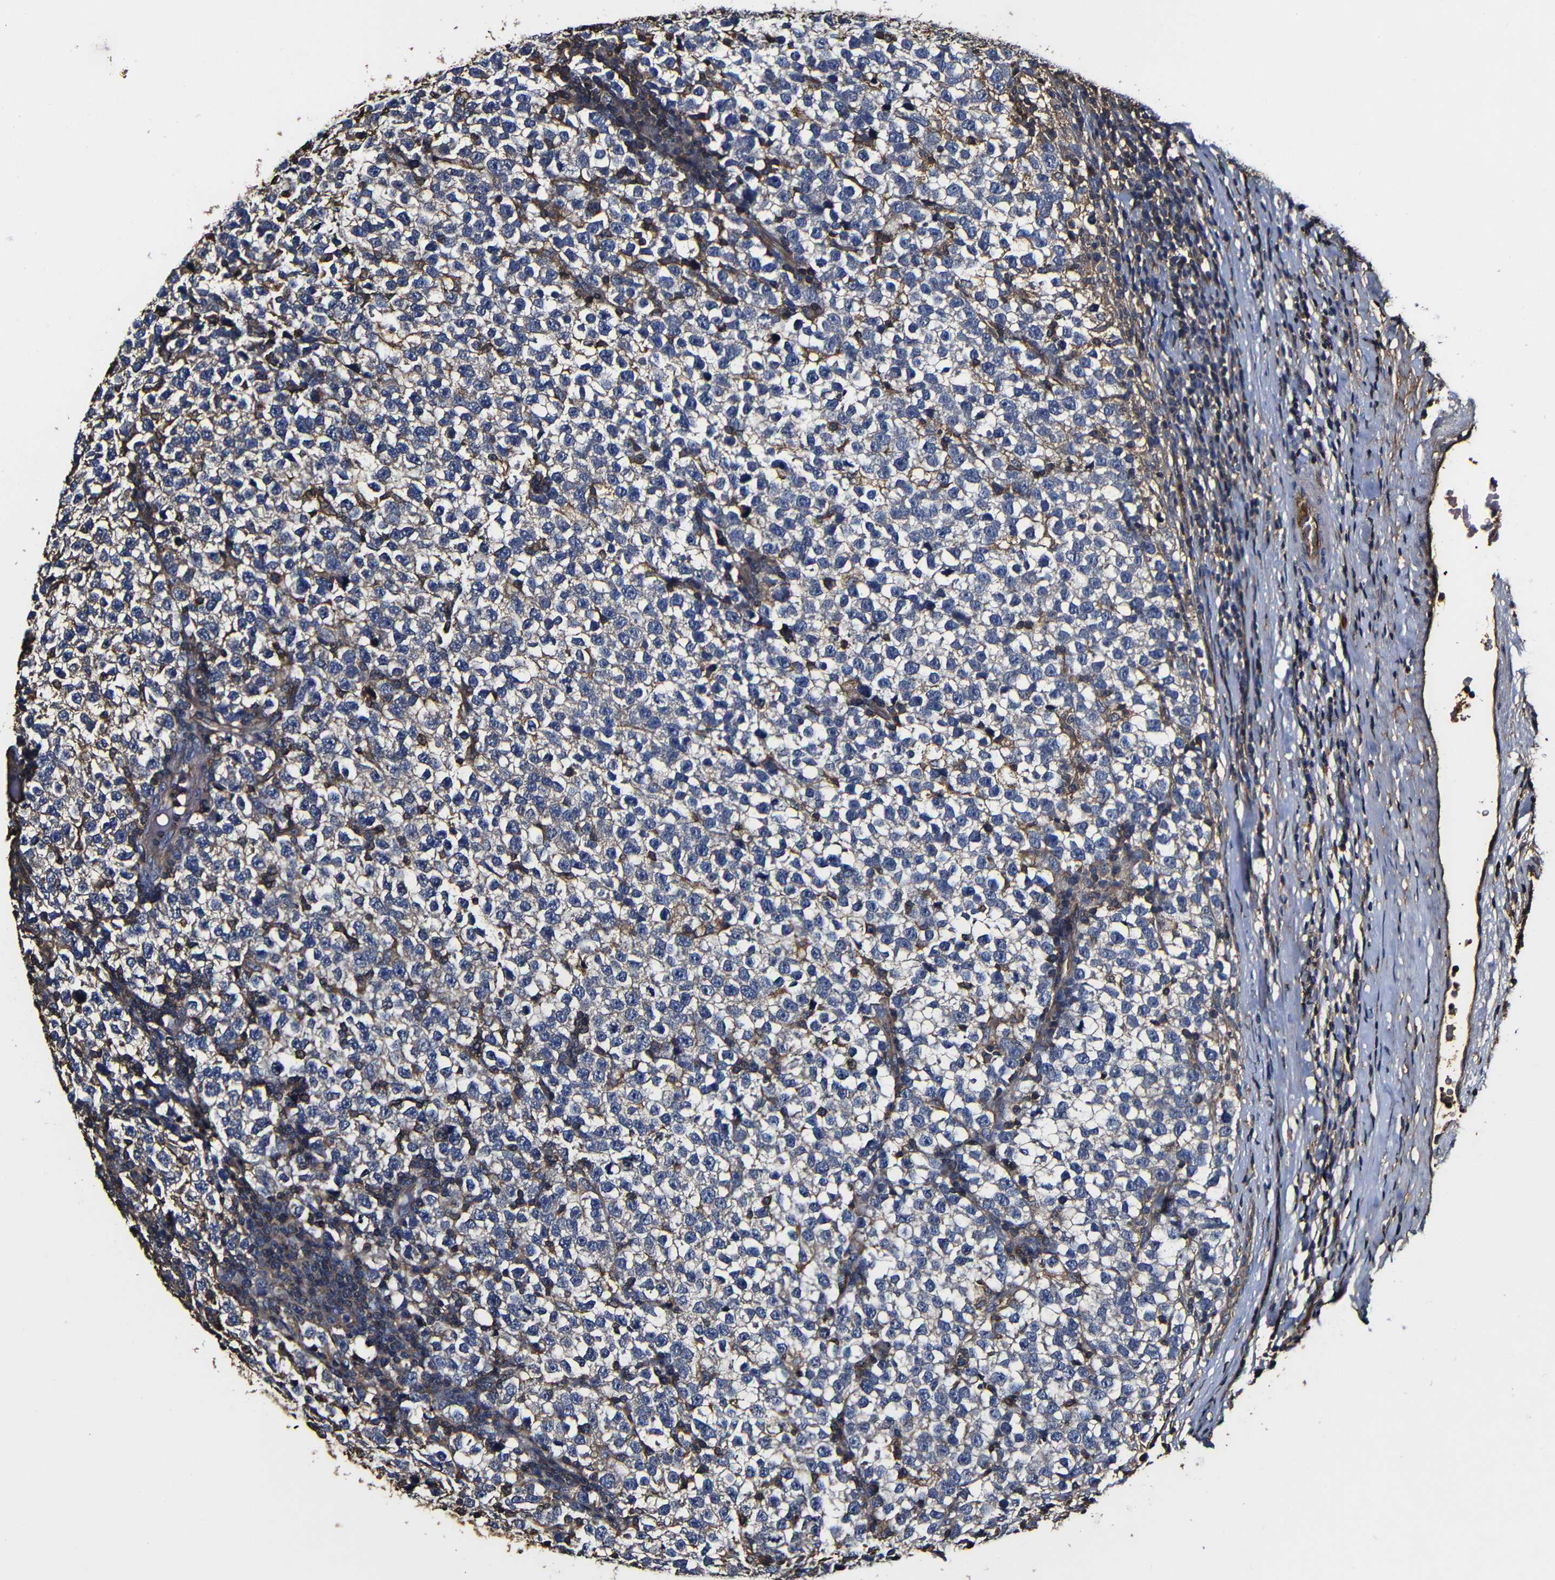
{"staining": {"intensity": "moderate", "quantity": "<25%", "location": "cytoplasmic/membranous"}, "tissue": "testis cancer", "cell_type": "Tumor cells", "image_type": "cancer", "snomed": [{"axis": "morphology", "description": "Normal tissue, NOS"}, {"axis": "morphology", "description": "Seminoma, NOS"}, {"axis": "topography", "description": "Testis"}], "caption": "Testis cancer stained with DAB (3,3'-diaminobenzidine) immunohistochemistry exhibits low levels of moderate cytoplasmic/membranous positivity in approximately <25% of tumor cells.", "gene": "MSN", "patient": {"sex": "male", "age": 43}}